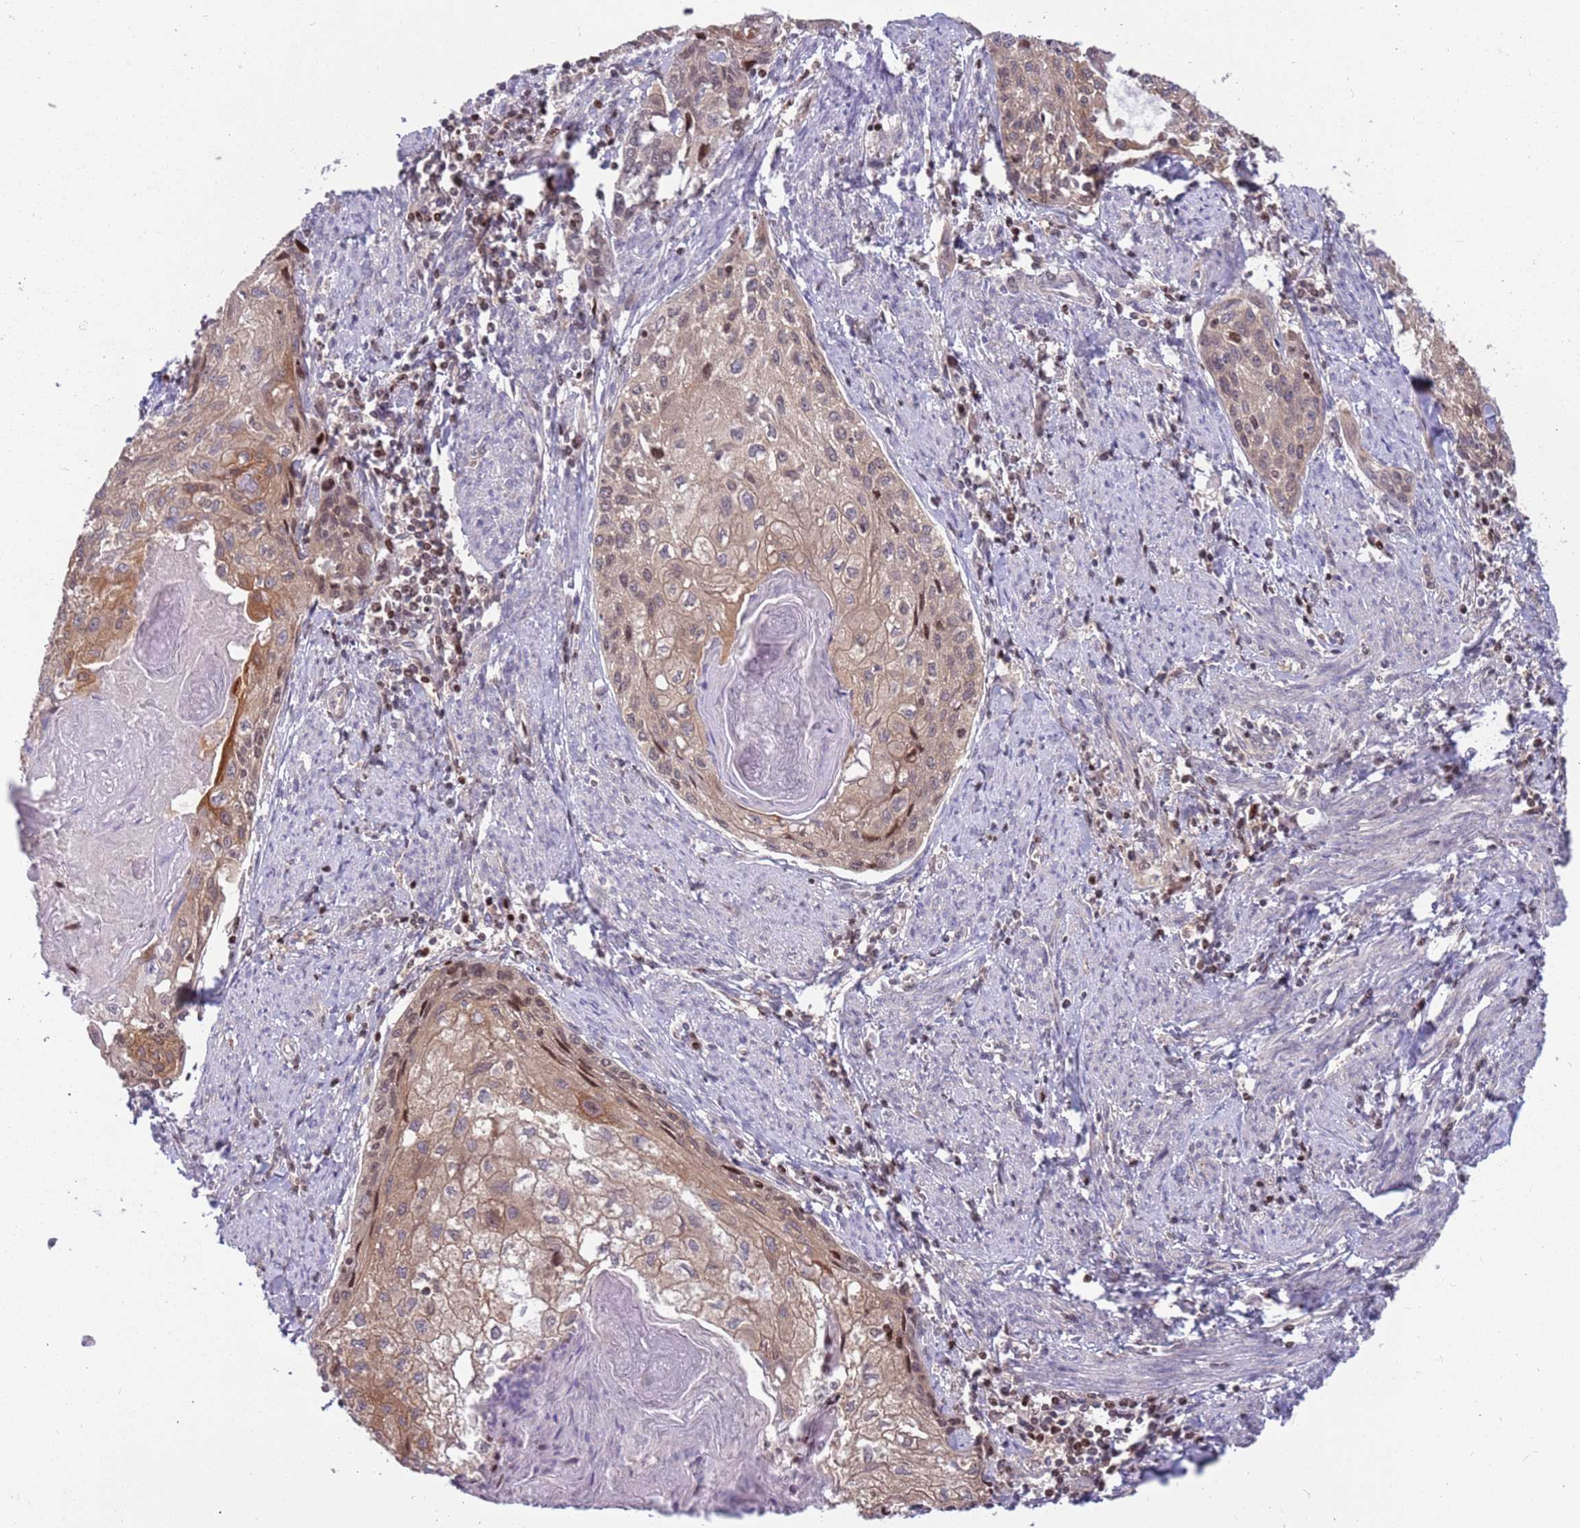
{"staining": {"intensity": "weak", "quantity": ">75%", "location": "cytoplasmic/membranous,nuclear"}, "tissue": "cervical cancer", "cell_type": "Tumor cells", "image_type": "cancer", "snomed": [{"axis": "morphology", "description": "Squamous cell carcinoma, NOS"}, {"axis": "topography", "description": "Cervix"}], "caption": "Cervical cancer (squamous cell carcinoma) was stained to show a protein in brown. There is low levels of weak cytoplasmic/membranous and nuclear positivity in approximately >75% of tumor cells.", "gene": "ARHGEF5", "patient": {"sex": "female", "age": 67}}